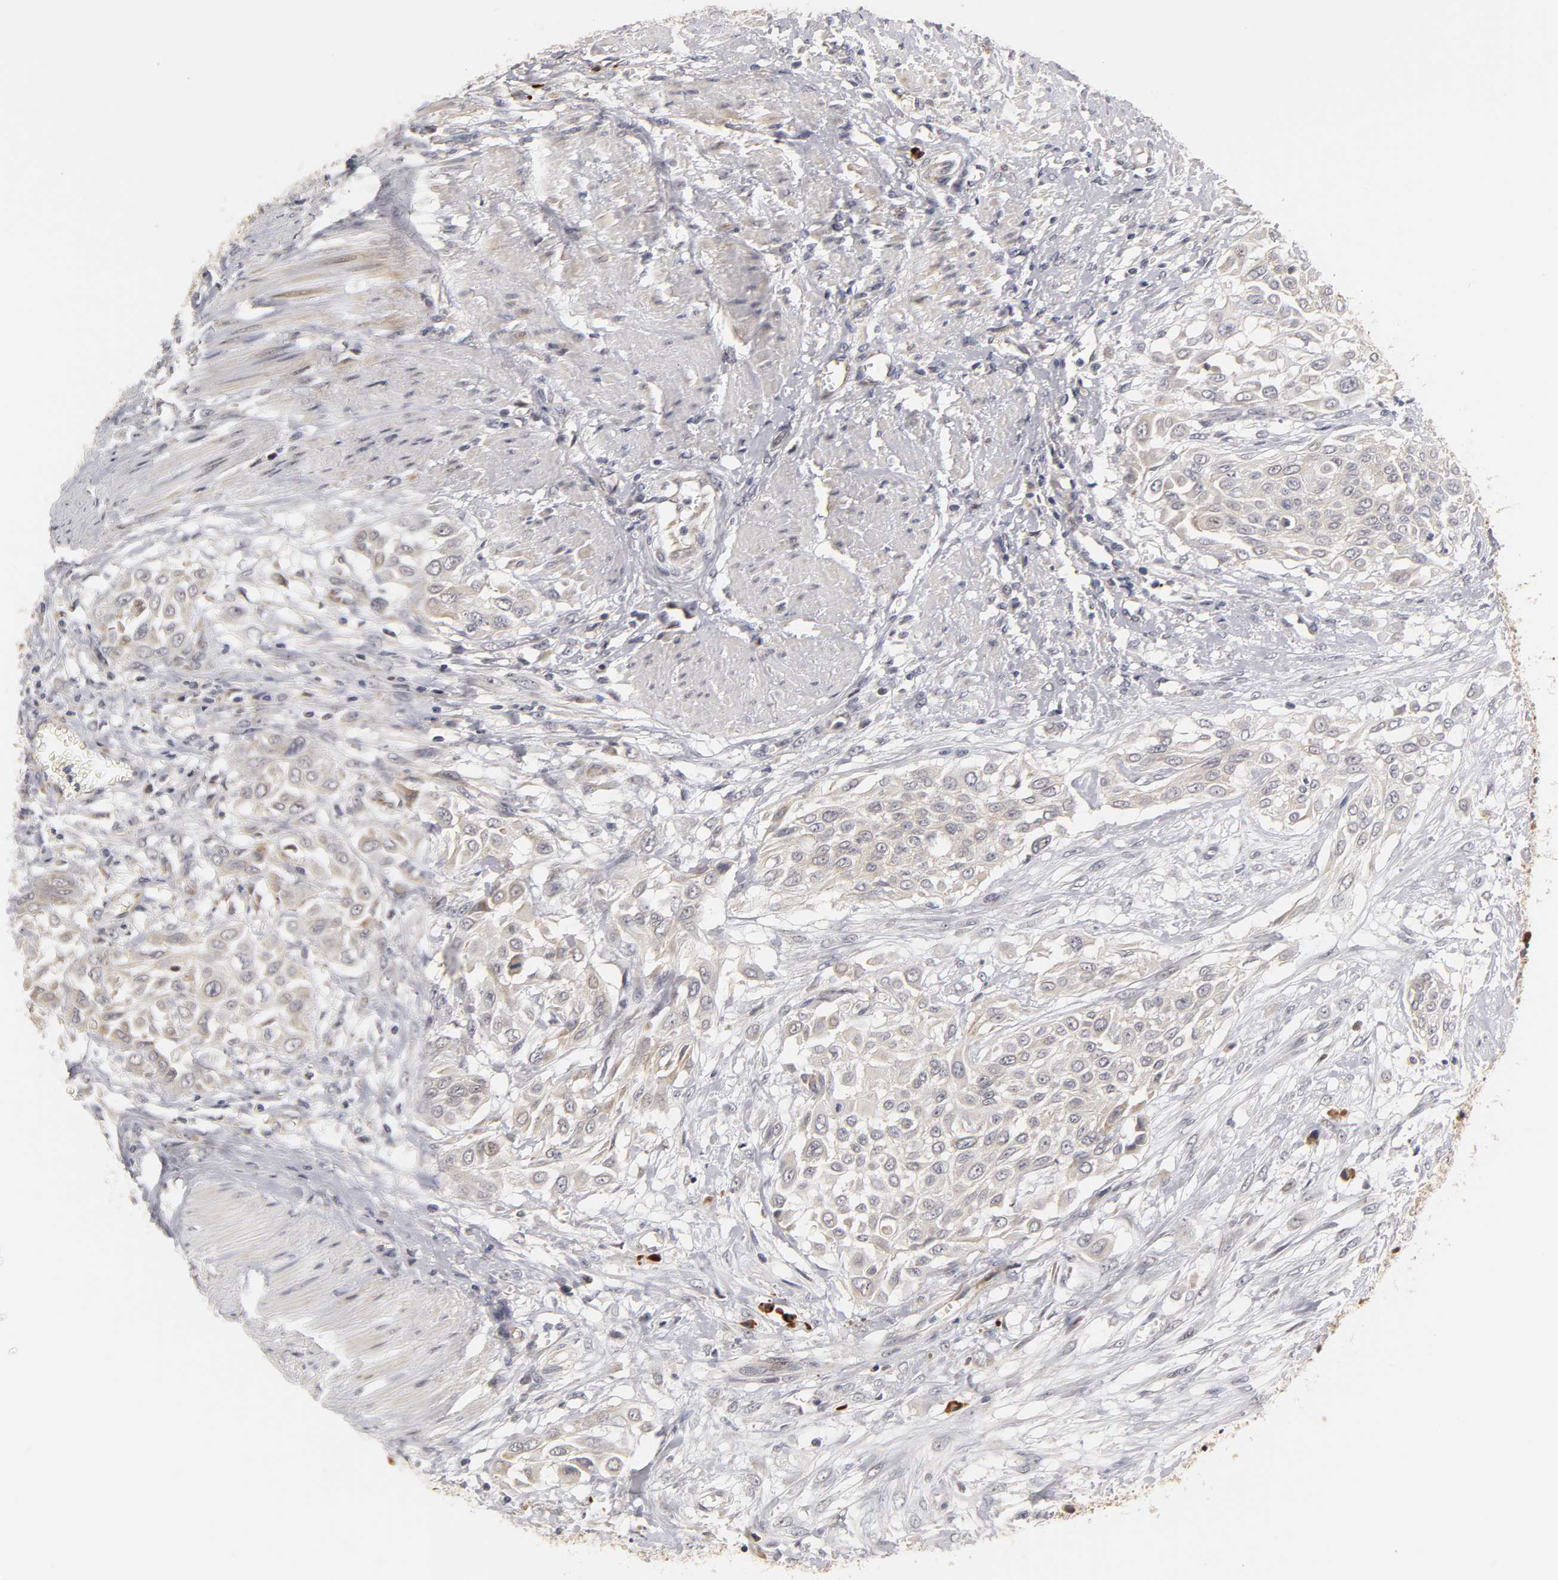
{"staining": {"intensity": "moderate", "quantity": "25%-75%", "location": "cytoplasmic/membranous"}, "tissue": "urothelial cancer", "cell_type": "Tumor cells", "image_type": "cancer", "snomed": [{"axis": "morphology", "description": "Urothelial carcinoma, High grade"}, {"axis": "topography", "description": "Urinary bladder"}], "caption": "Immunohistochemistry (DAB (3,3'-diaminobenzidine)) staining of human urothelial cancer exhibits moderate cytoplasmic/membranous protein positivity in about 25%-75% of tumor cells.", "gene": "GSTZ1", "patient": {"sex": "male", "age": 57}}